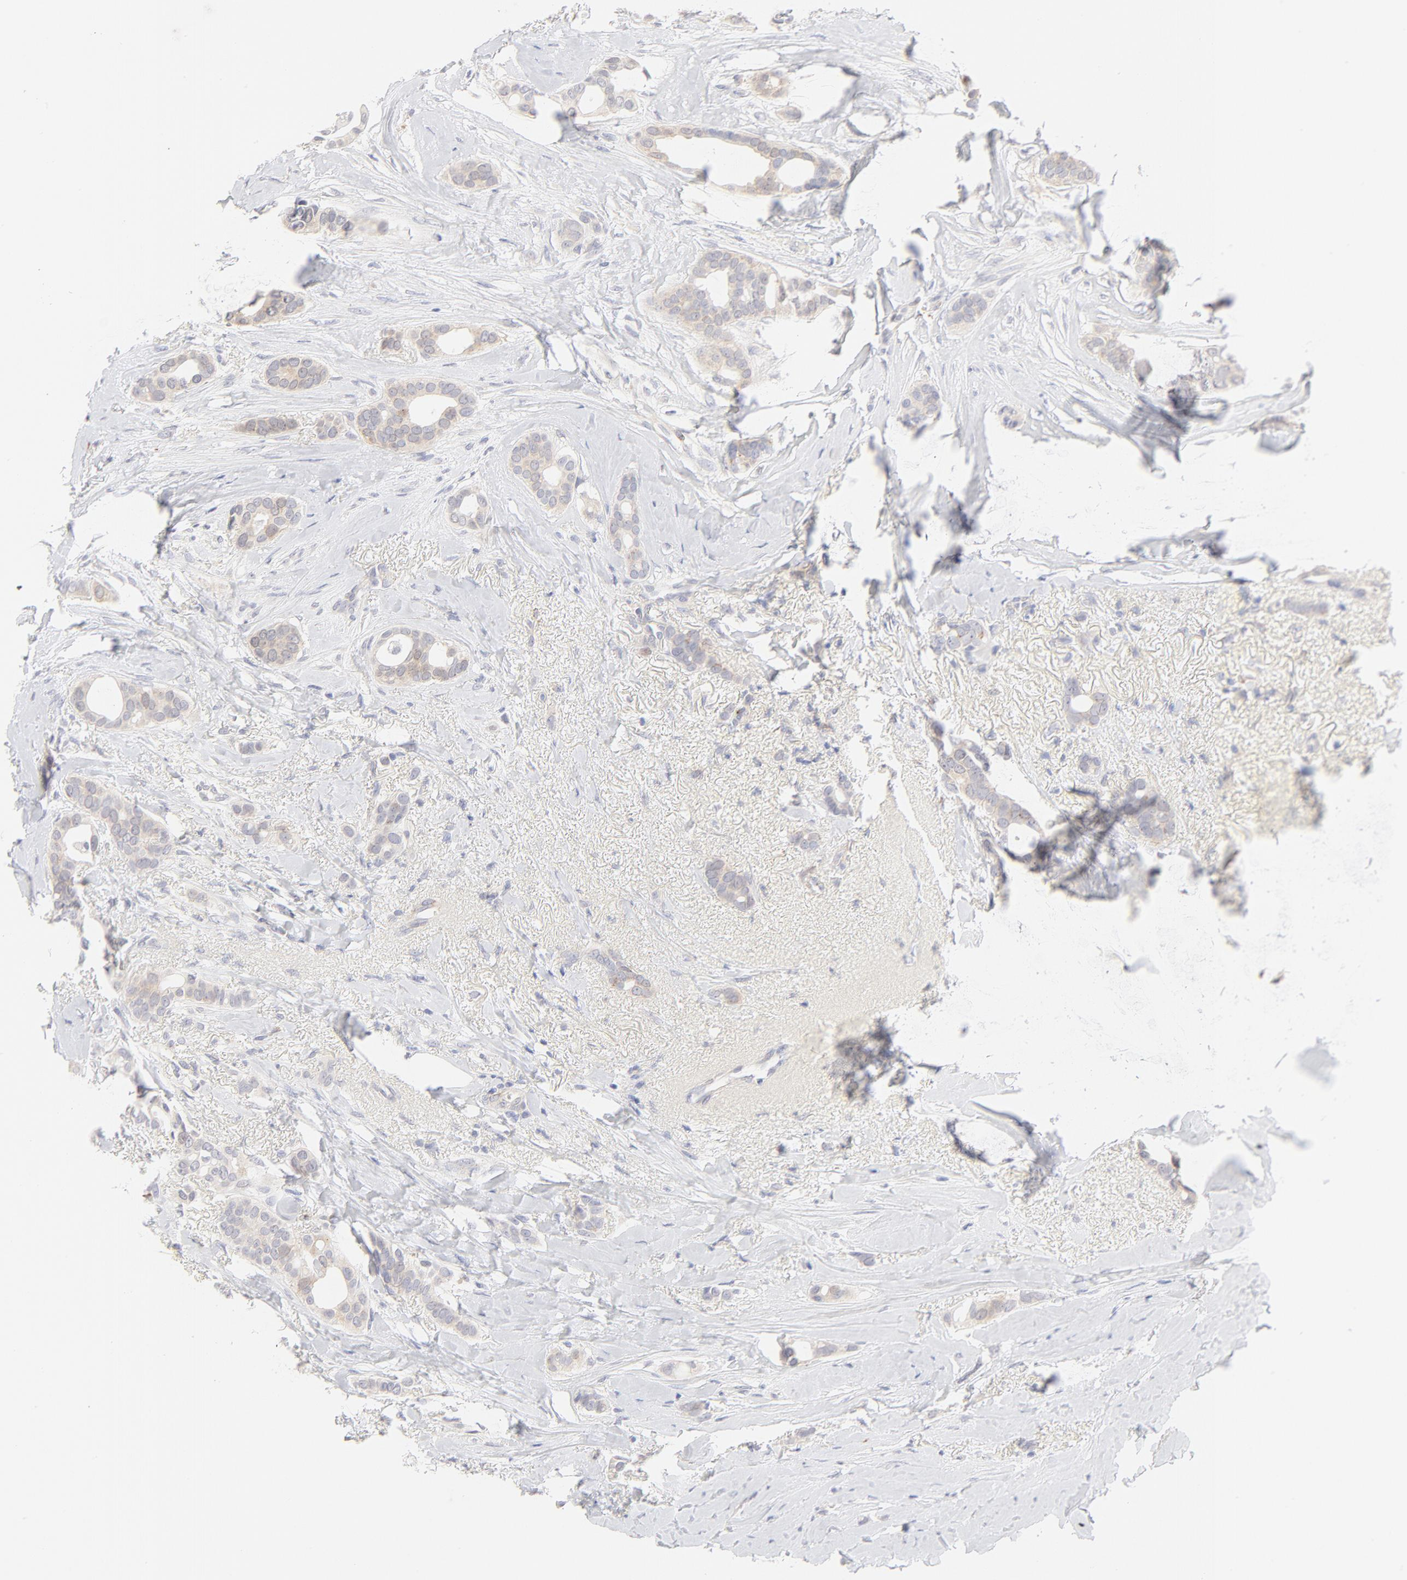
{"staining": {"intensity": "moderate", "quantity": ">75%", "location": "cytoplasmic/membranous"}, "tissue": "breast cancer", "cell_type": "Tumor cells", "image_type": "cancer", "snomed": [{"axis": "morphology", "description": "Duct carcinoma"}, {"axis": "topography", "description": "Breast"}], "caption": "Invasive ductal carcinoma (breast) stained with a protein marker reveals moderate staining in tumor cells.", "gene": "NKX2-2", "patient": {"sex": "female", "age": 54}}